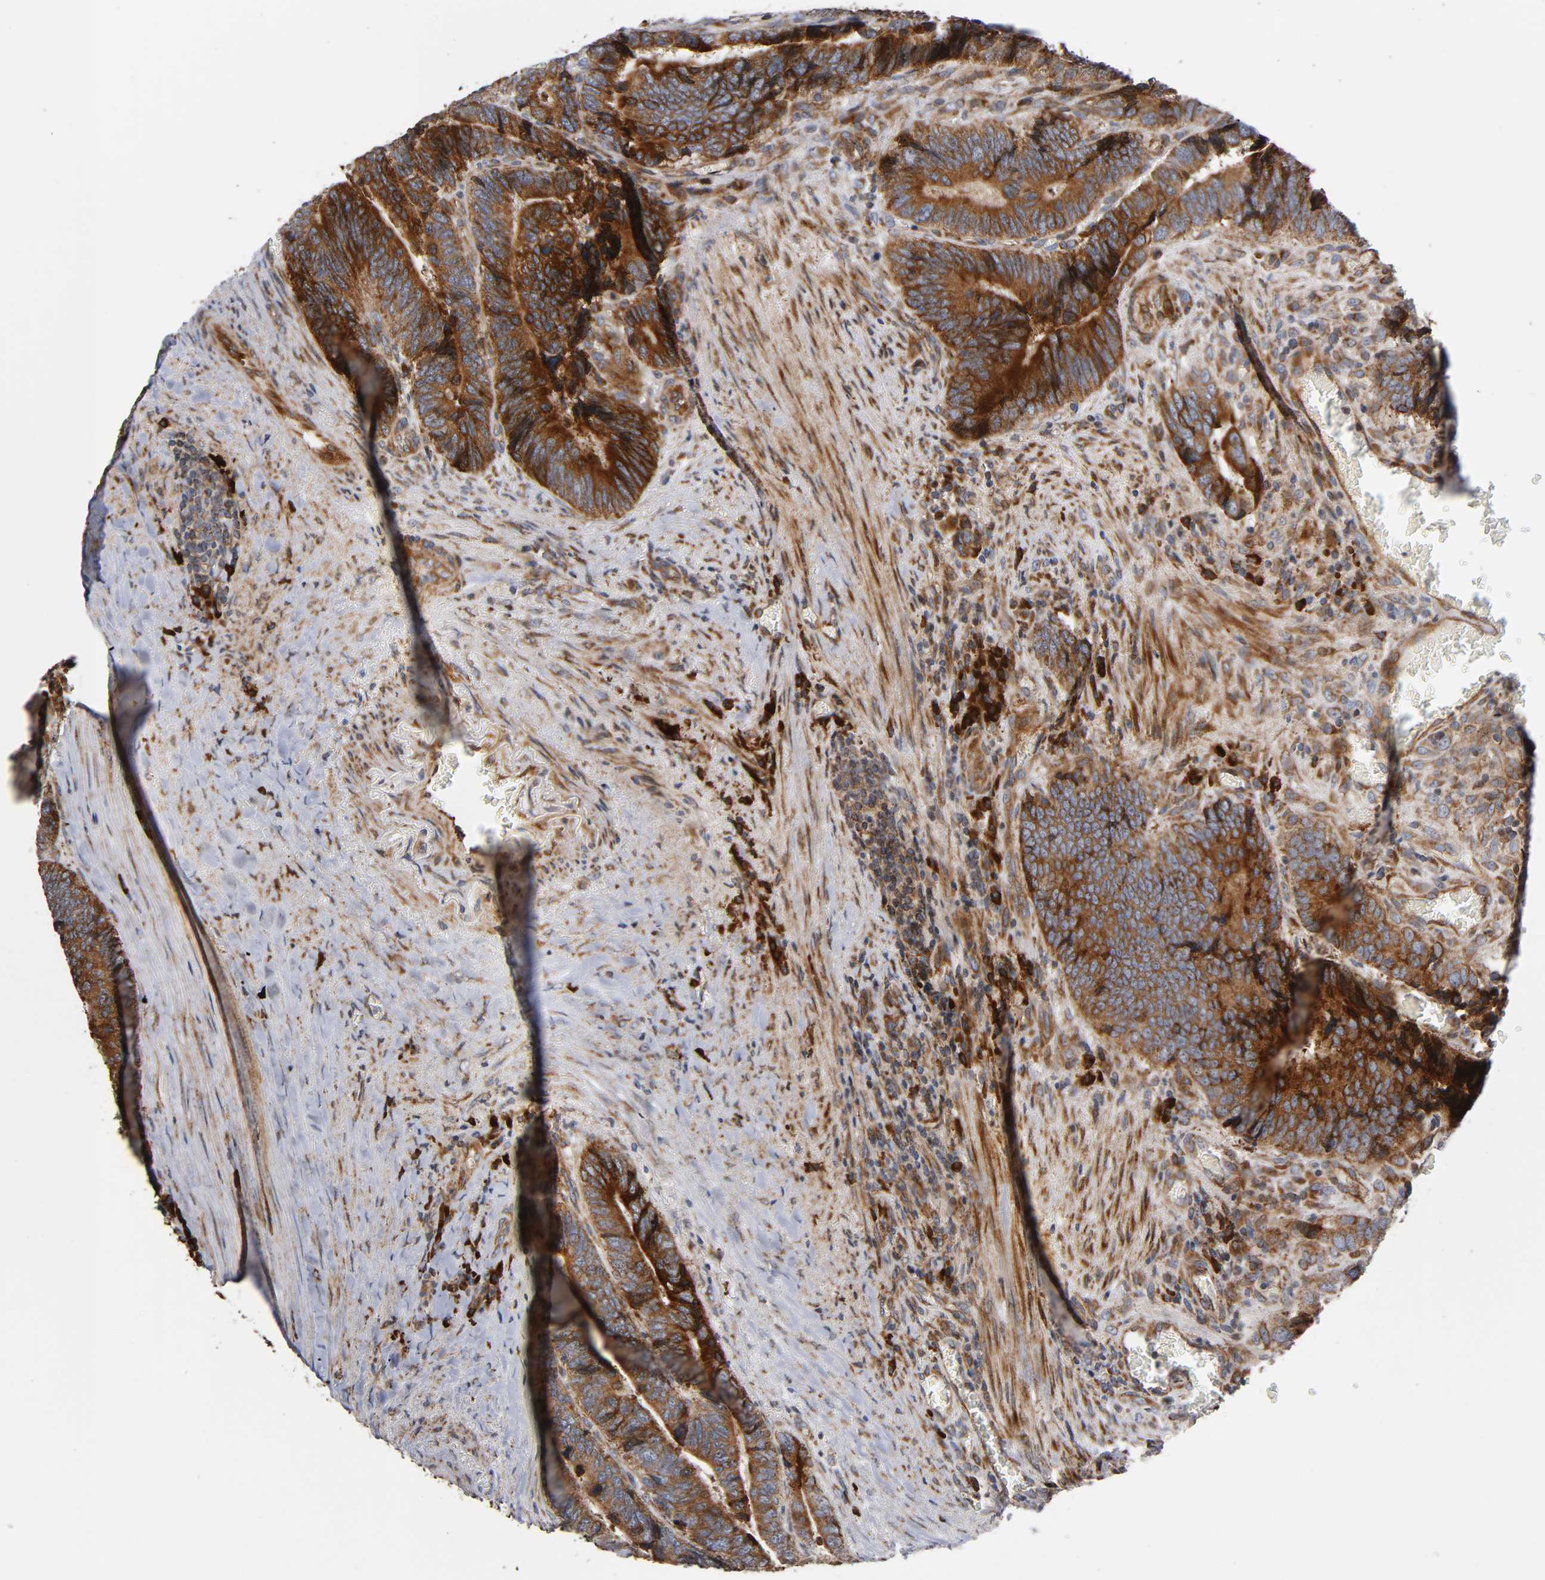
{"staining": {"intensity": "moderate", "quantity": ">75%", "location": "cytoplasmic/membranous"}, "tissue": "colorectal cancer", "cell_type": "Tumor cells", "image_type": "cancer", "snomed": [{"axis": "morphology", "description": "Adenocarcinoma, NOS"}, {"axis": "topography", "description": "Colon"}], "caption": "Colorectal cancer stained with immunohistochemistry (IHC) reveals moderate cytoplasmic/membranous positivity in approximately >75% of tumor cells.", "gene": "MAP3K1", "patient": {"sex": "male", "age": 72}}